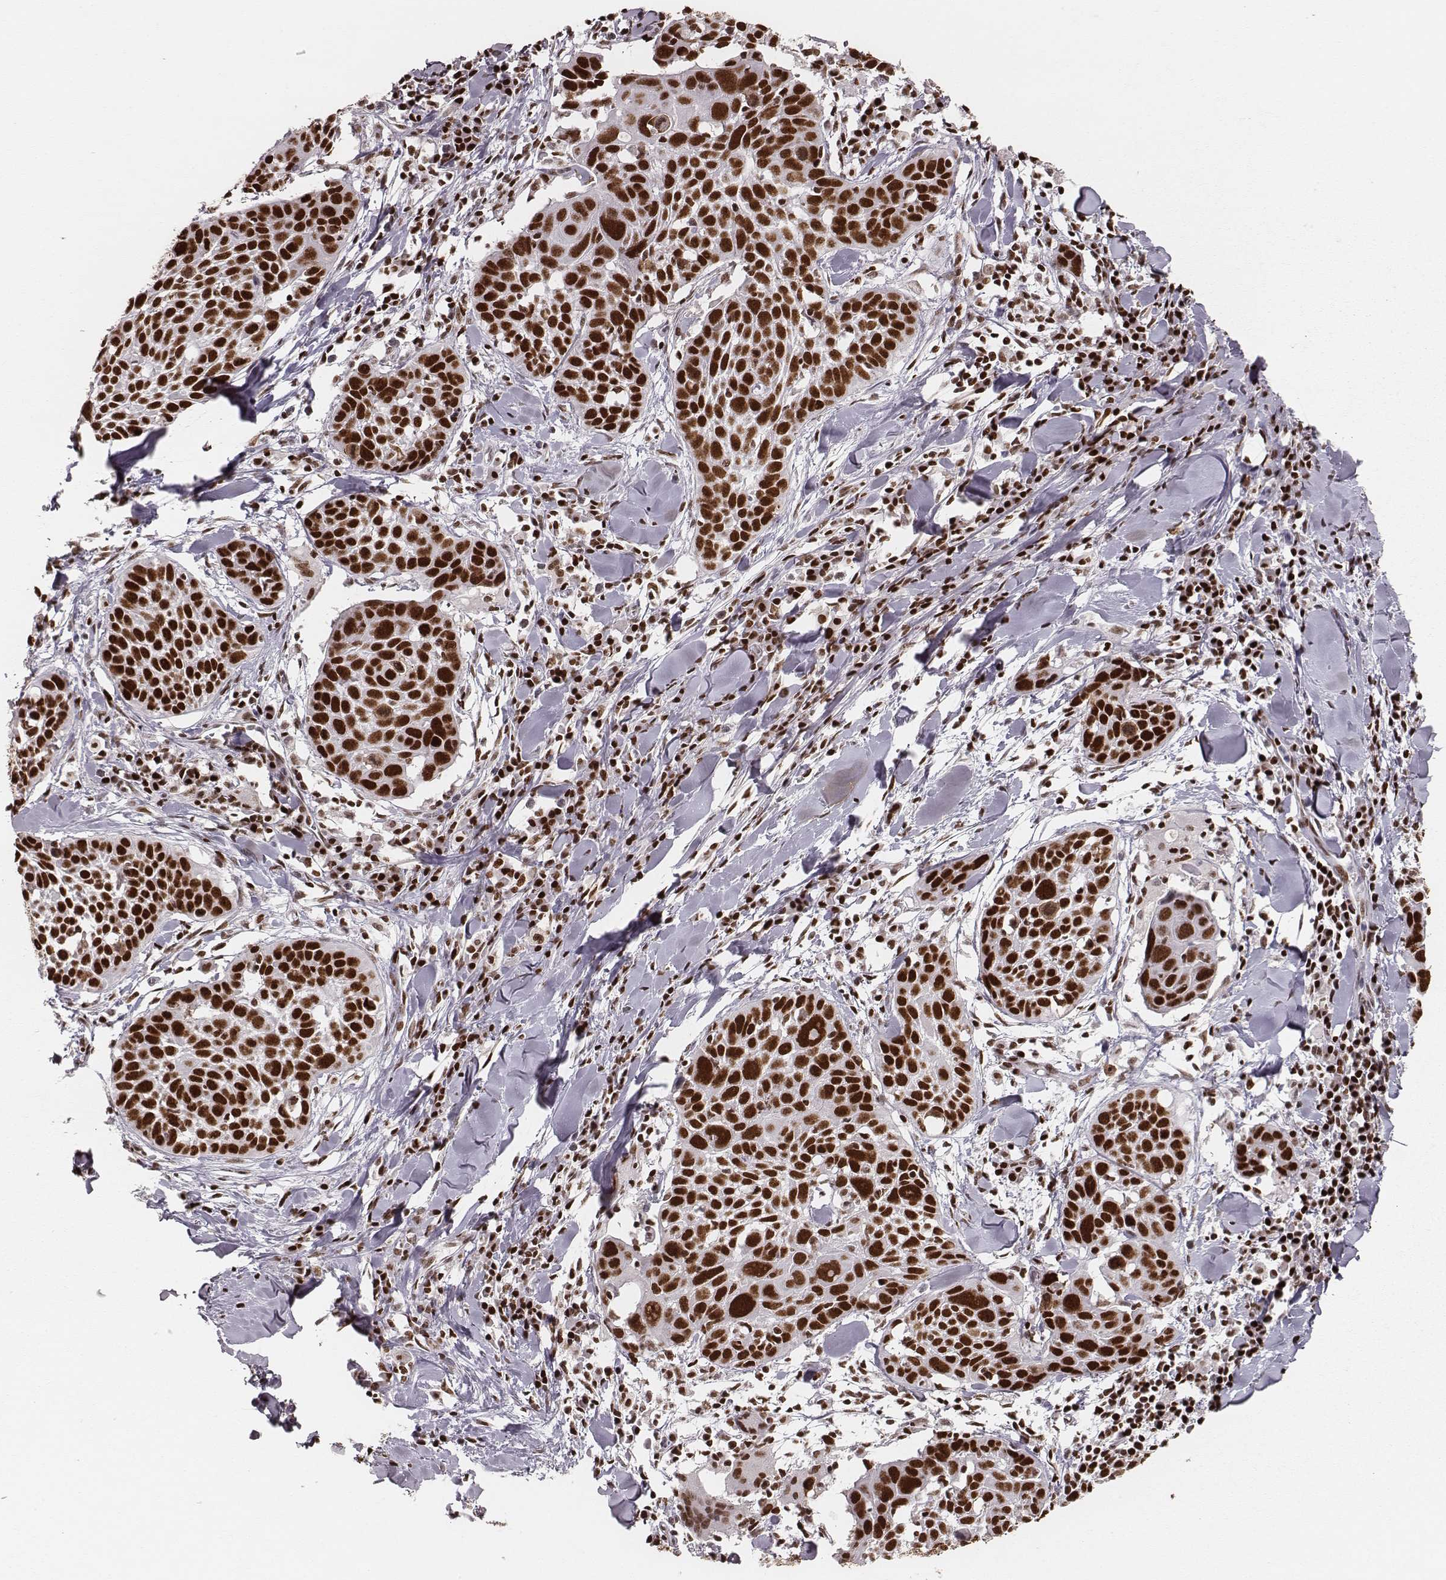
{"staining": {"intensity": "strong", "quantity": ">75%", "location": "nuclear"}, "tissue": "lung cancer", "cell_type": "Tumor cells", "image_type": "cancer", "snomed": [{"axis": "morphology", "description": "Squamous cell carcinoma, NOS"}, {"axis": "topography", "description": "Lung"}], "caption": "Lung squamous cell carcinoma tissue exhibits strong nuclear expression in approximately >75% of tumor cells", "gene": "PARP1", "patient": {"sex": "male", "age": 57}}